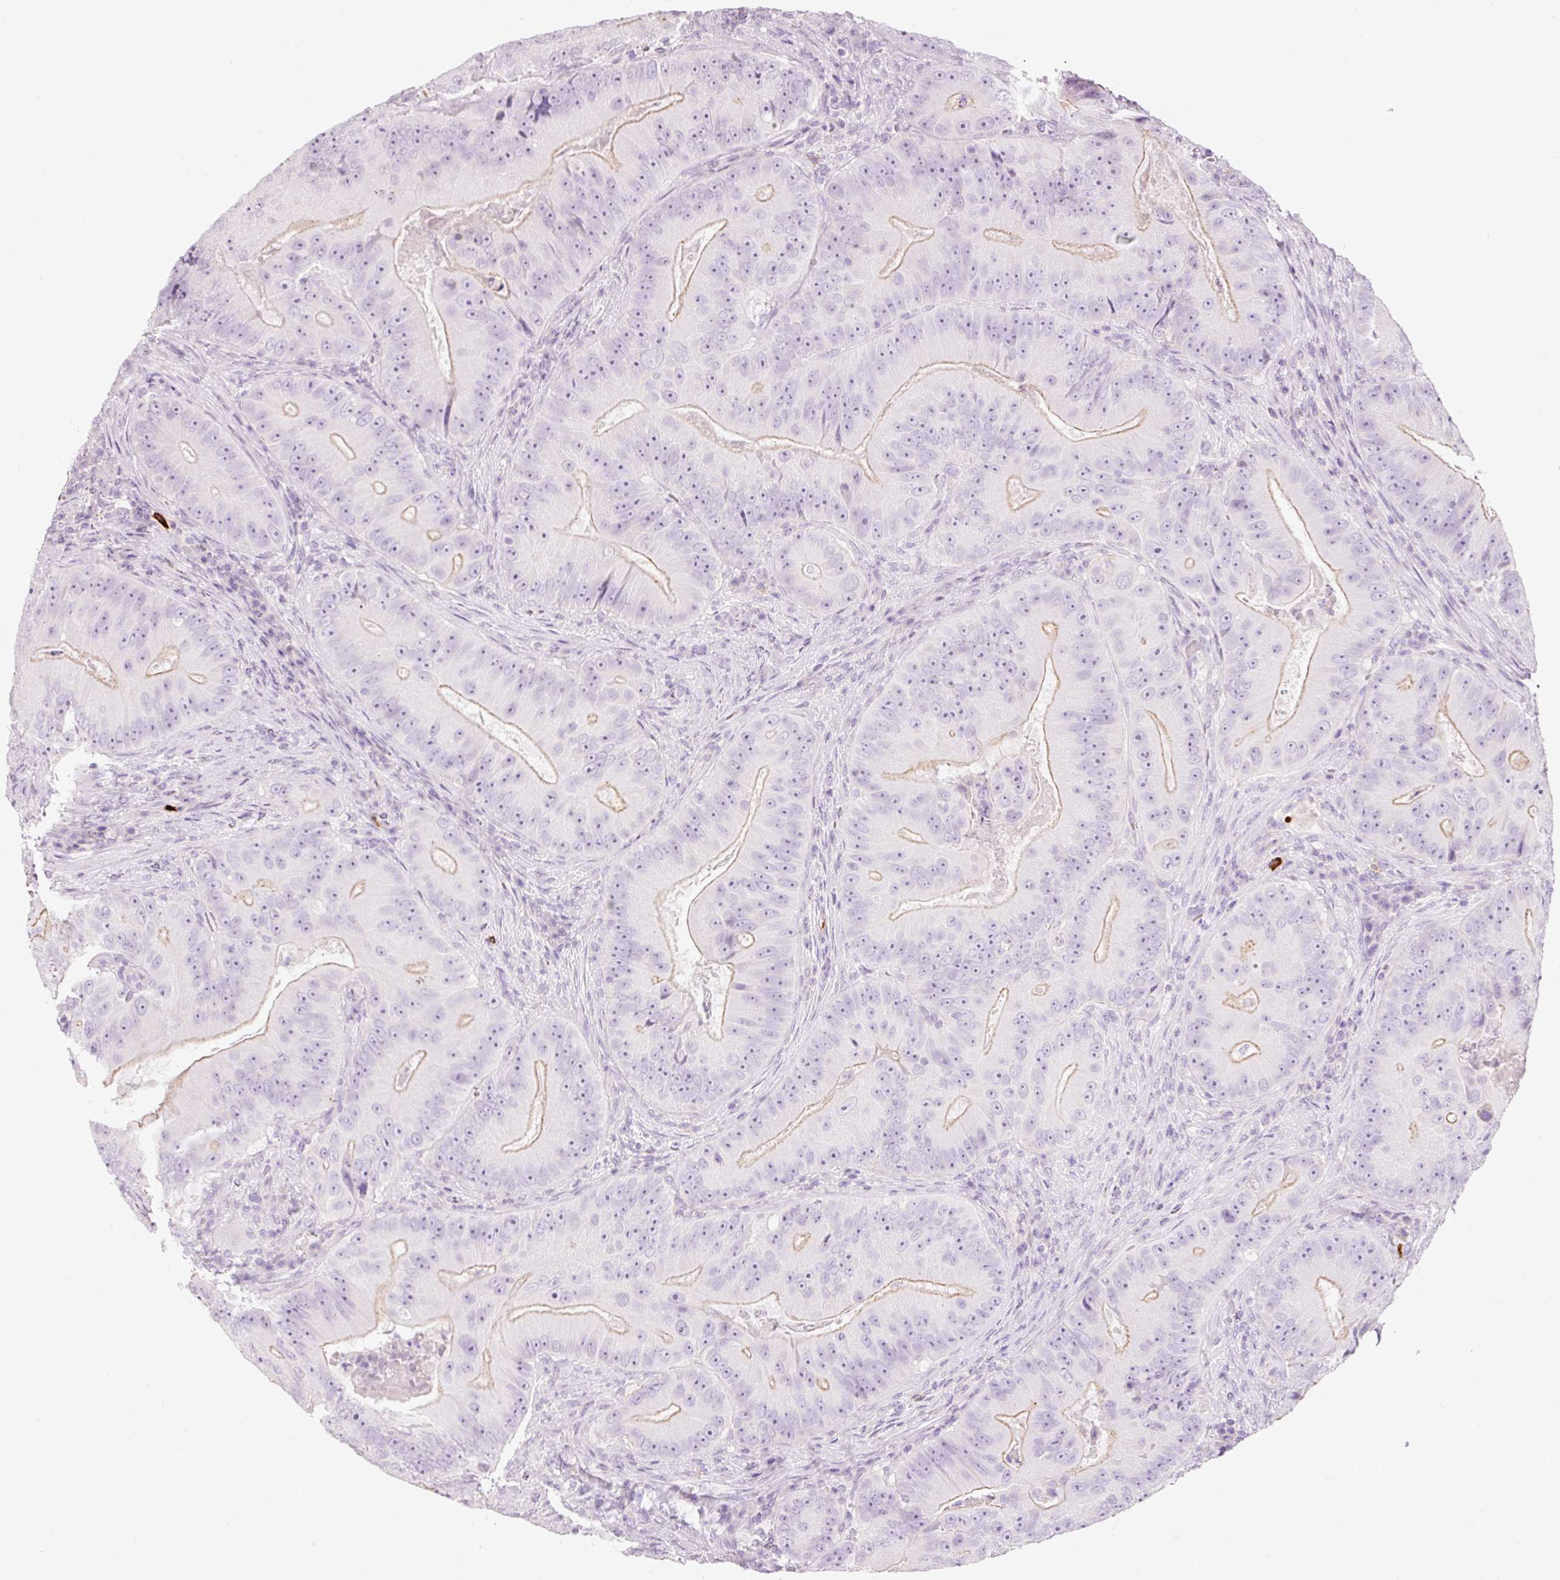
{"staining": {"intensity": "negative", "quantity": "none", "location": "none"}, "tissue": "colorectal cancer", "cell_type": "Tumor cells", "image_type": "cancer", "snomed": [{"axis": "morphology", "description": "Adenocarcinoma, NOS"}, {"axis": "topography", "description": "Colon"}], "caption": "Colorectal cancer (adenocarcinoma) was stained to show a protein in brown. There is no significant expression in tumor cells. Brightfield microscopy of immunohistochemistry stained with DAB (3,3'-diaminobenzidine) (brown) and hematoxylin (blue), captured at high magnification.", "gene": "CMA1", "patient": {"sex": "female", "age": 86}}